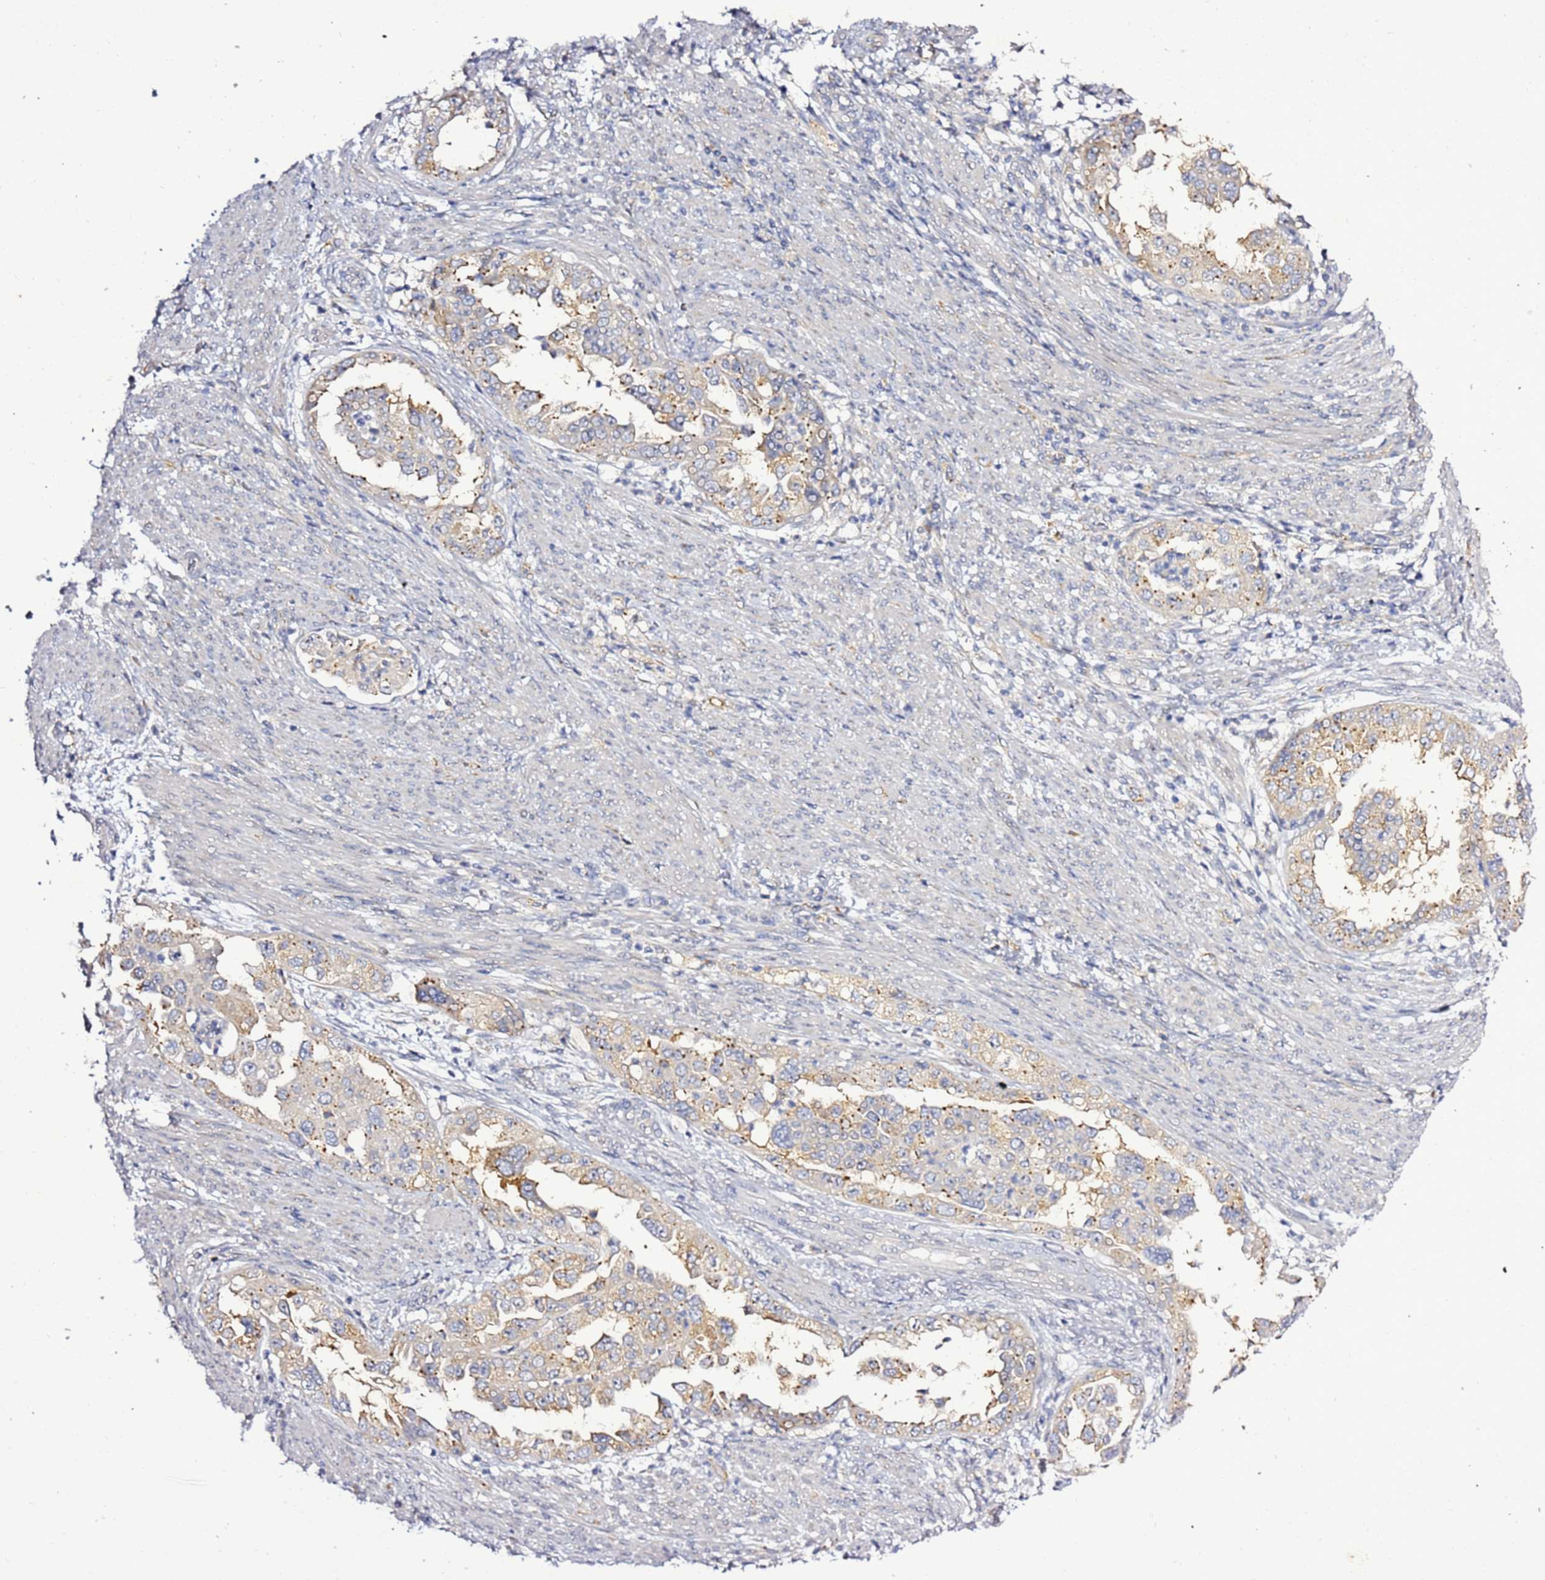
{"staining": {"intensity": "weak", "quantity": "<25%", "location": "cytoplasmic/membranous"}, "tissue": "endometrial cancer", "cell_type": "Tumor cells", "image_type": "cancer", "snomed": [{"axis": "morphology", "description": "Adenocarcinoma, NOS"}, {"axis": "topography", "description": "Endometrium"}], "caption": "Endometrial cancer (adenocarcinoma) was stained to show a protein in brown. There is no significant staining in tumor cells.", "gene": "NOL8", "patient": {"sex": "female", "age": 85}}